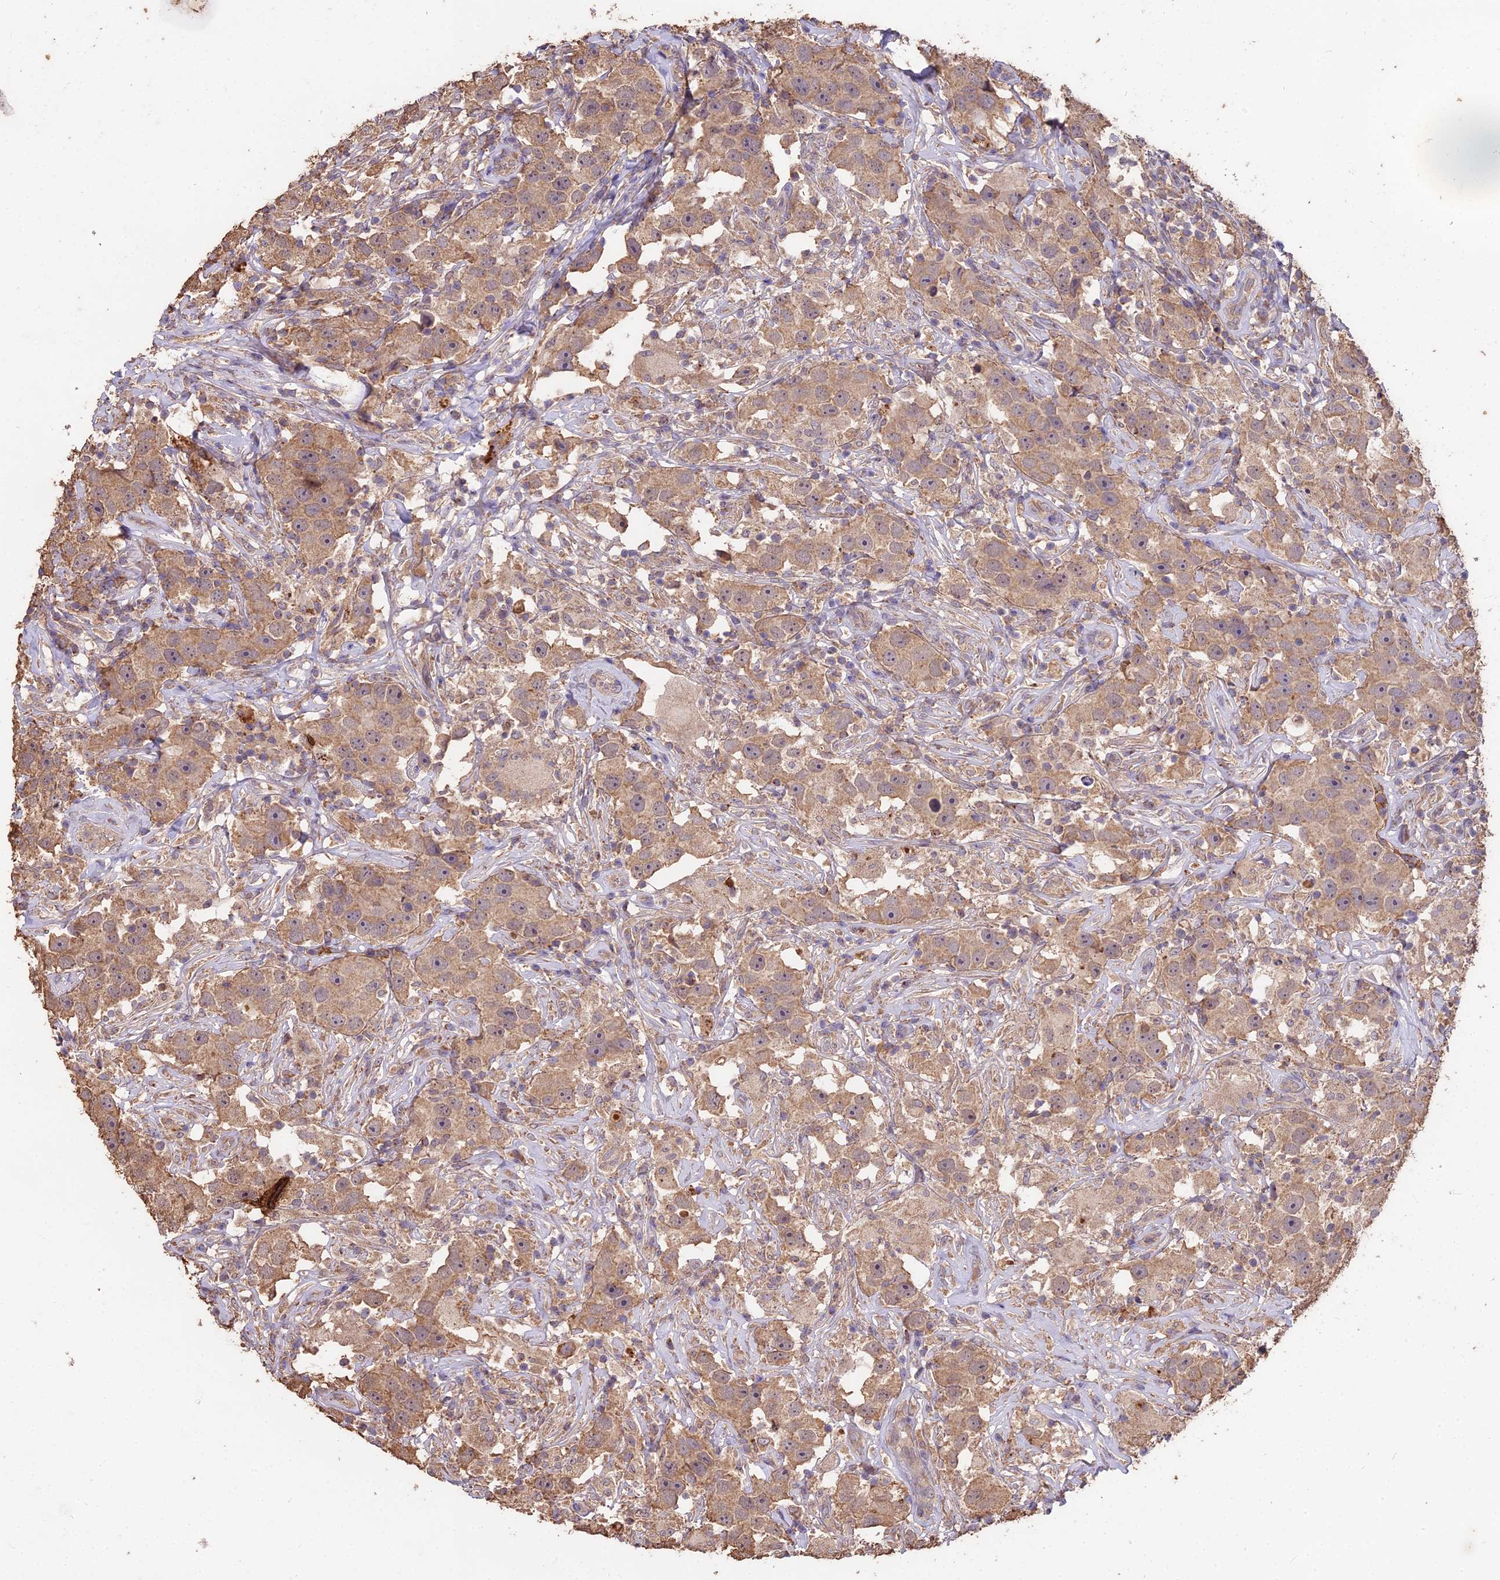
{"staining": {"intensity": "moderate", "quantity": ">75%", "location": "cytoplasmic/membranous"}, "tissue": "testis cancer", "cell_type": "Tumor cells", "image_type": "cancer", "snomed": [{"axis": "morphology", "description": "Seminoma, NOS"}, {"axis": "topography", "description": "Testis"}], "caption": "Brown immunohistochemical staining in testis cancer exhibits moderate cytoplasmic/membranous staining in approximately >75% of tumor cells. Nuclei are stained in blue.", "gene": "CEMIP2", "patient": {"sex": "male", "age": 49}}